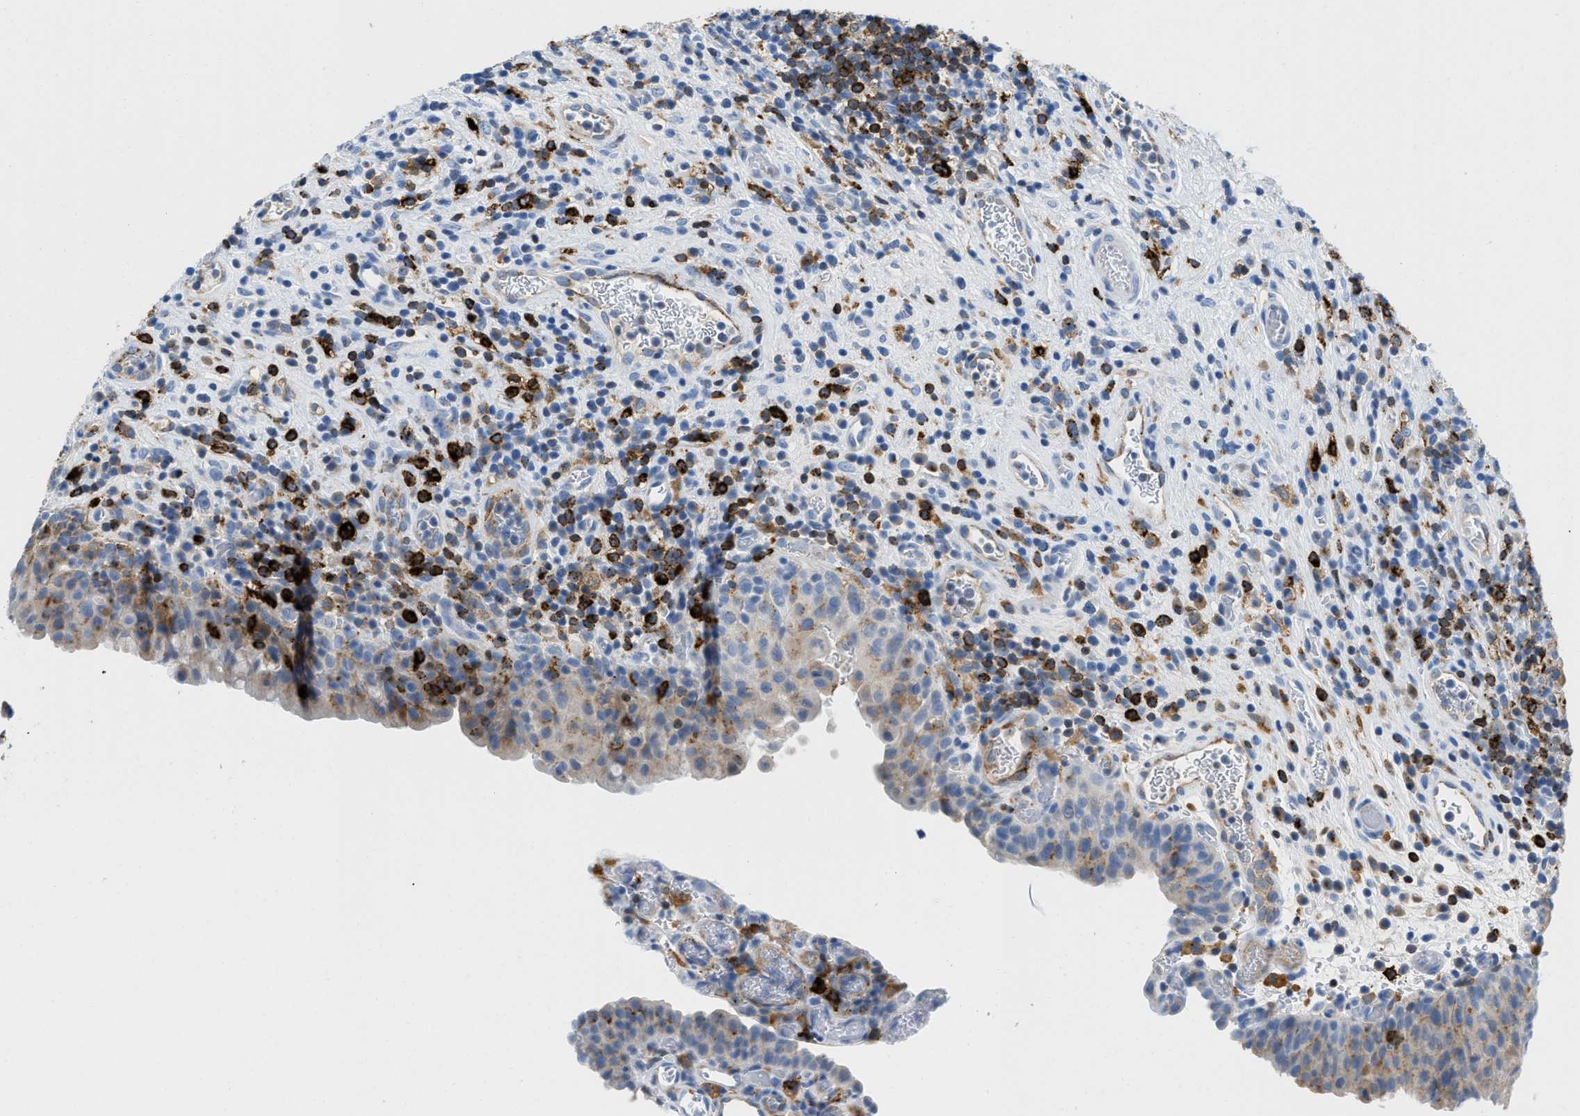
{"staining": {"intensity": "moderate", "quantity": "25%-75%", "location": "cytoplasmic/membranous"}, "tissue": "urothelial cancer", "cell_type": "Tumor cells", "image_type": "cancer", "snomed": [{"axis": "morphology", "description": "Urothelial carcinoma, Low grade"}, {"axis": "topography", "description": "Urinary bladder"}], "caption": "A brown stain labels moderate cytoplasmic/membranous staining of a protein in human low-grade urothelial carcinoma tumor cells. (IHC, brightfield microscopy, high magnification).", "gene": "CD226", "patient": {"sex": "female", "age": 75}}